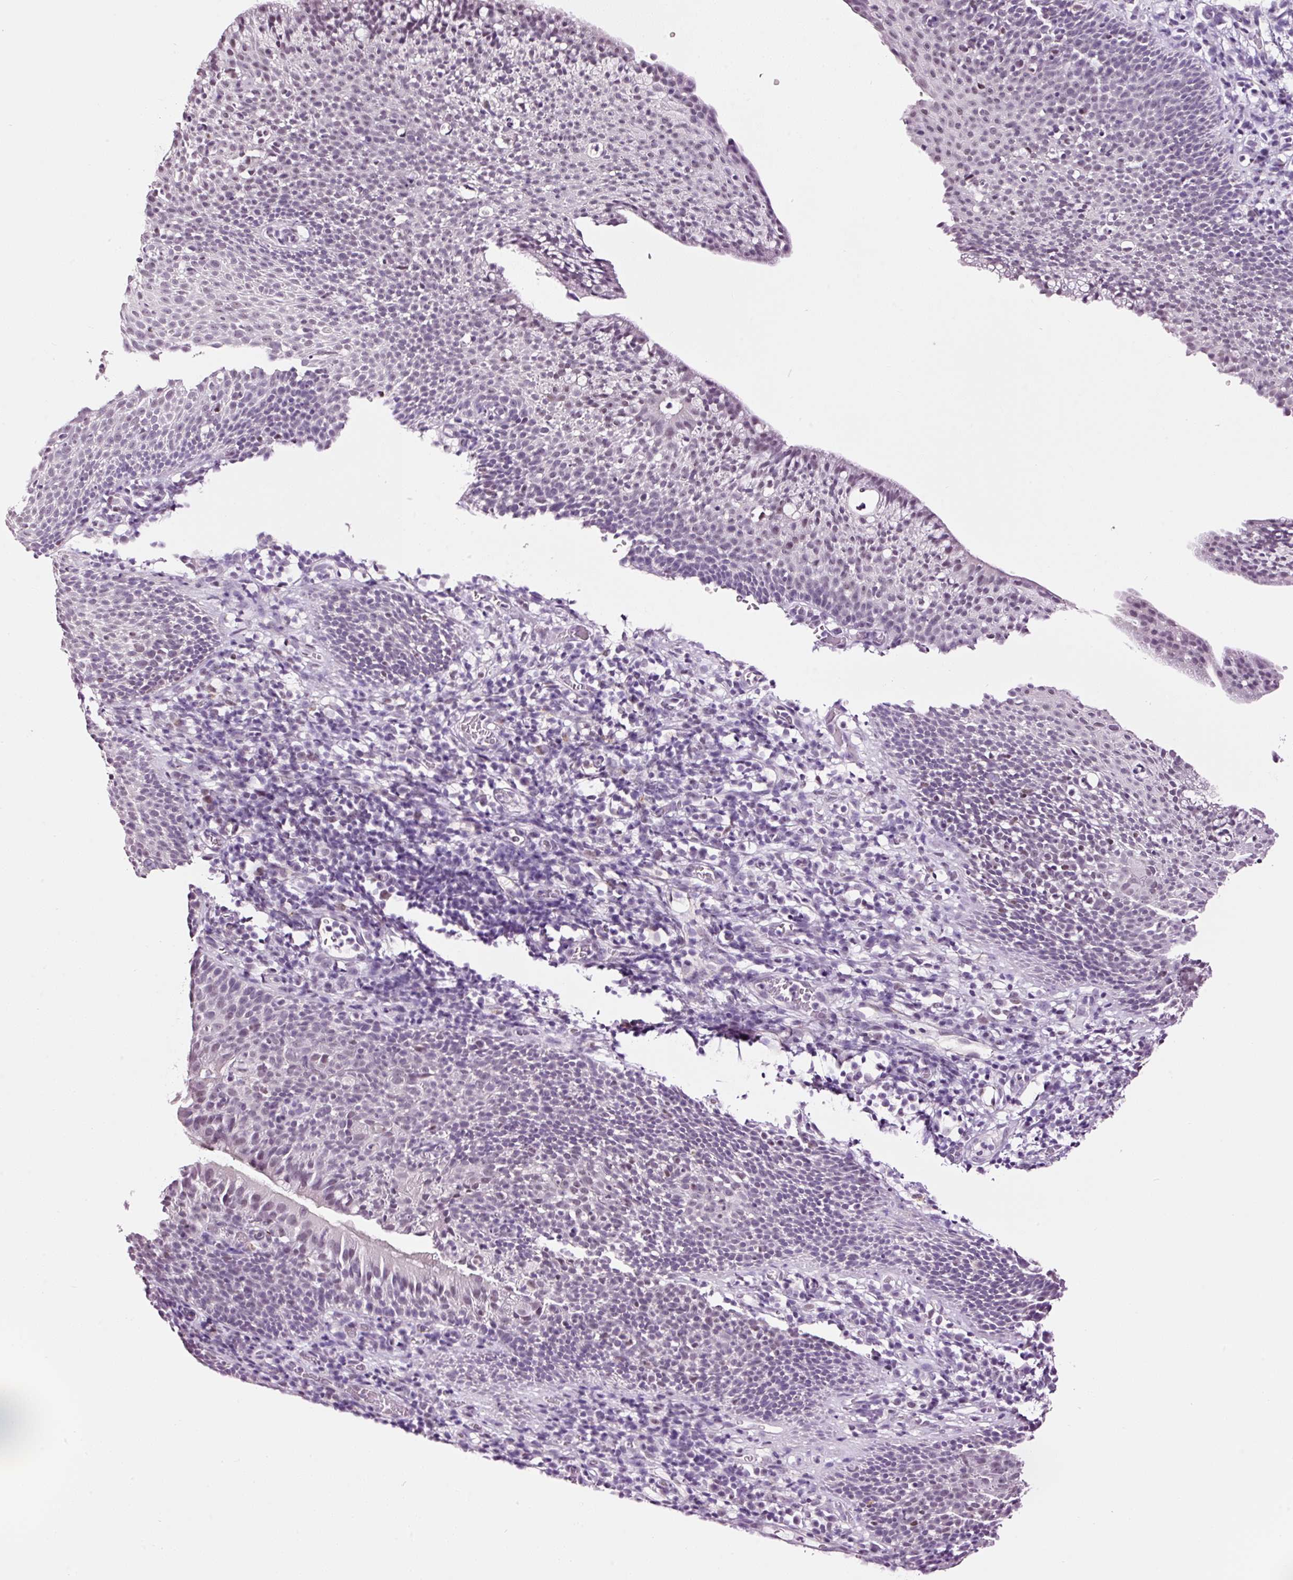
{"staining": {"intensity": "negative", "quantity": "none", "location": "none"}, "tissue": "nasopharynx", "cell_type": "Respiratory epithelial cells", "image_type": "normal", "snomed": [{"axis": "morphology", "description": "Normal tissue, NOS"}, {"axis": "topography", "description": "Lymph node"}, {"axis": "topography", "description": "Cartilage tissue"}, {"axis": "topography", "description": "Nasopharynx"}], "caption": "An IHC photomicrograph of unremarkable nasopharynx is shown. There is no staining in respiratory epithelial cells of nasopharynx. Nuclei are stained in blue.", "gene": "RTF2", "patient": {"sex": "male", "age": 63}}